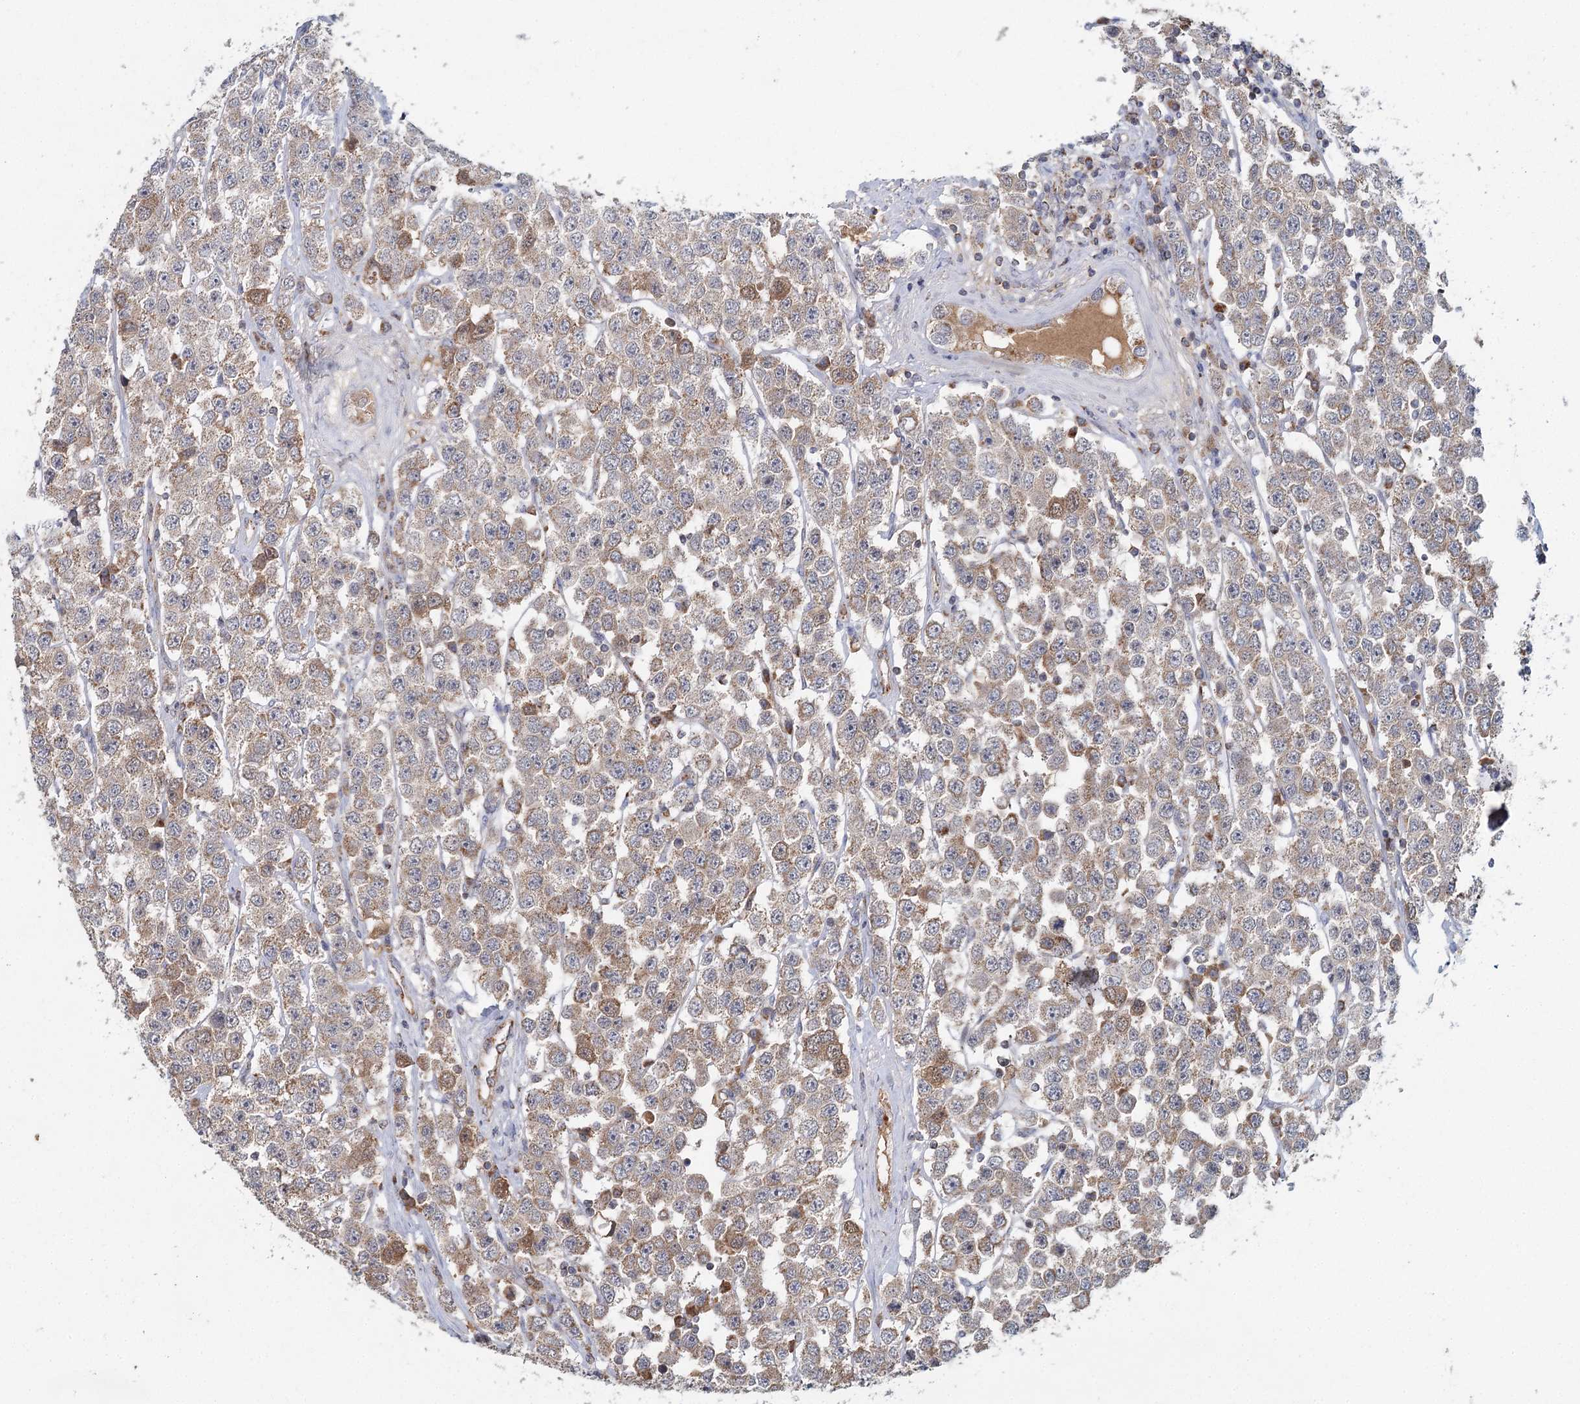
{"staining": {"intensity": "weak", "quantity": ">75%", "location": "cytoplasmic/membranous"}, "tissue": "testis cancer", "cell_type": "Tumor cells", "image_type": "cancer", "snomed": [{"axis": "morphology", "description": "Seminoma, NOS"}, {"axis": "topography", "description": "Testis"}], "caption": "Protein expression analysis of testis cancer (seminoma) exhibits weak cytoplasmic/membranous expression in about >75% of tumor cells.", "gene": "MRPL44", "patient": {"sex": "male", "age": 28}}